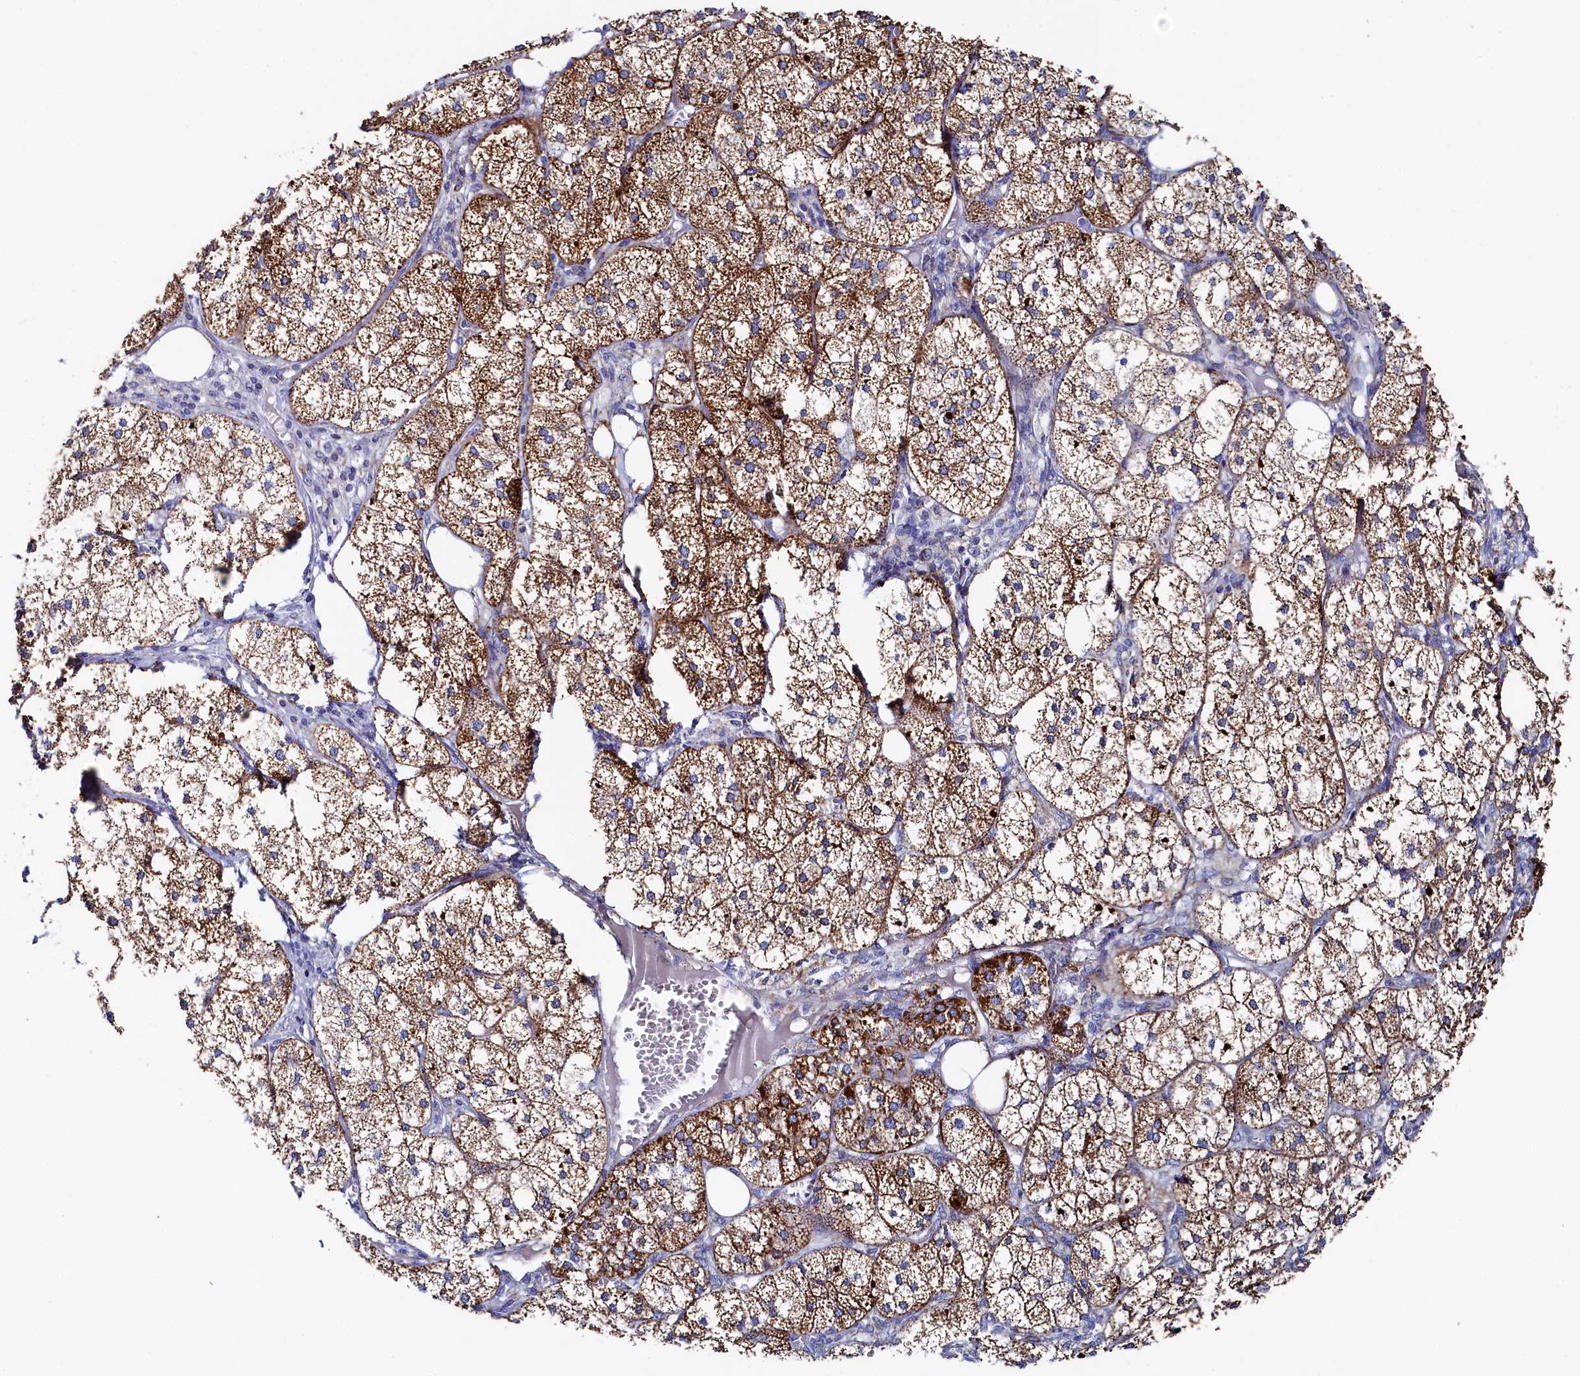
{"staining": {"intensity": "strong", "quantity": ">75%", "location": "cytoplasmic/membranous"}, "tissue": "adrenal gland", "cell_type": "Glandular cells", "image_type": "normal", "snomed": [{"axis": "morphology", "description": "Normal tissue, NOS"}, {"axis": "topography", "description": "Adrenal gland"}], "caption": "IHC micrograph of benign adrenal gland: human adrenal gland stained using immunohistochemistry (IHC) demonstrates high levels of strong protein expression localized specifically in the cytoplasmic/membranous of glandular cells, appearing as a cytoplasmic/membranous brown color.", "gene": "MMAB", "patient": {"sex": "female", "age": 61}}